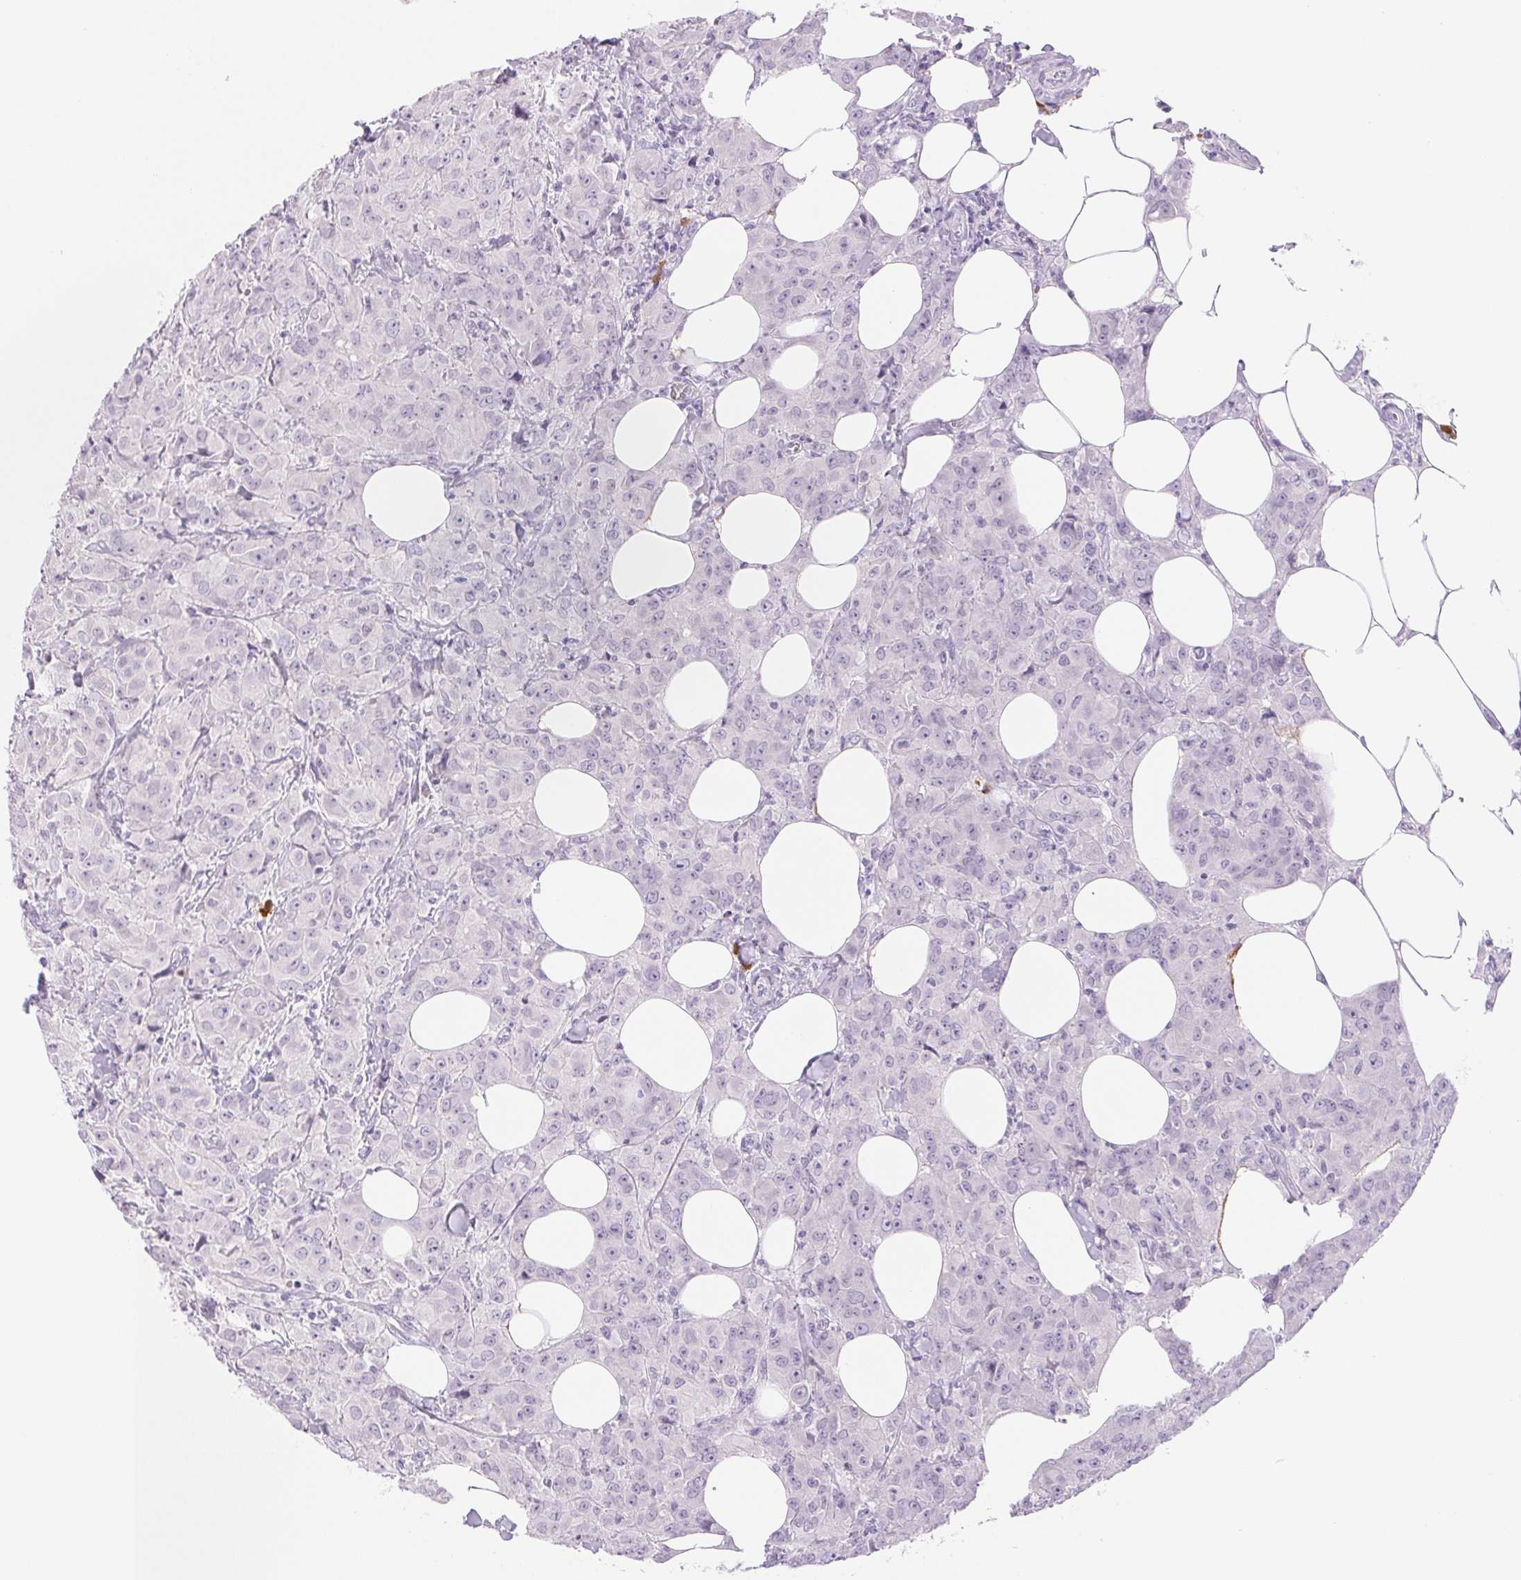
{"staining": {"intensity": "negative", "quantity": "none", "location": "none"}, "tissue": "breast cancer", "cell_type": "Tumor cells", "image_type": "cancer", "snomed": [{"axis": "morphology", "description": "Normal tissue, NOS"}, {"axis": "morphology", "description": "Duct carcinoma"}, {"axis": "topography", "description": "Breast"}], "caption": "The image reveals no staining of tumor cells in breast invasive ductal carcinoma. (DAB (3,3'-diaminobenzidine) IHC visualized using brightfield microscopy, high magnification).", "gene": "IFIT1B", "patient": {"sex": "female", "age": 43}}